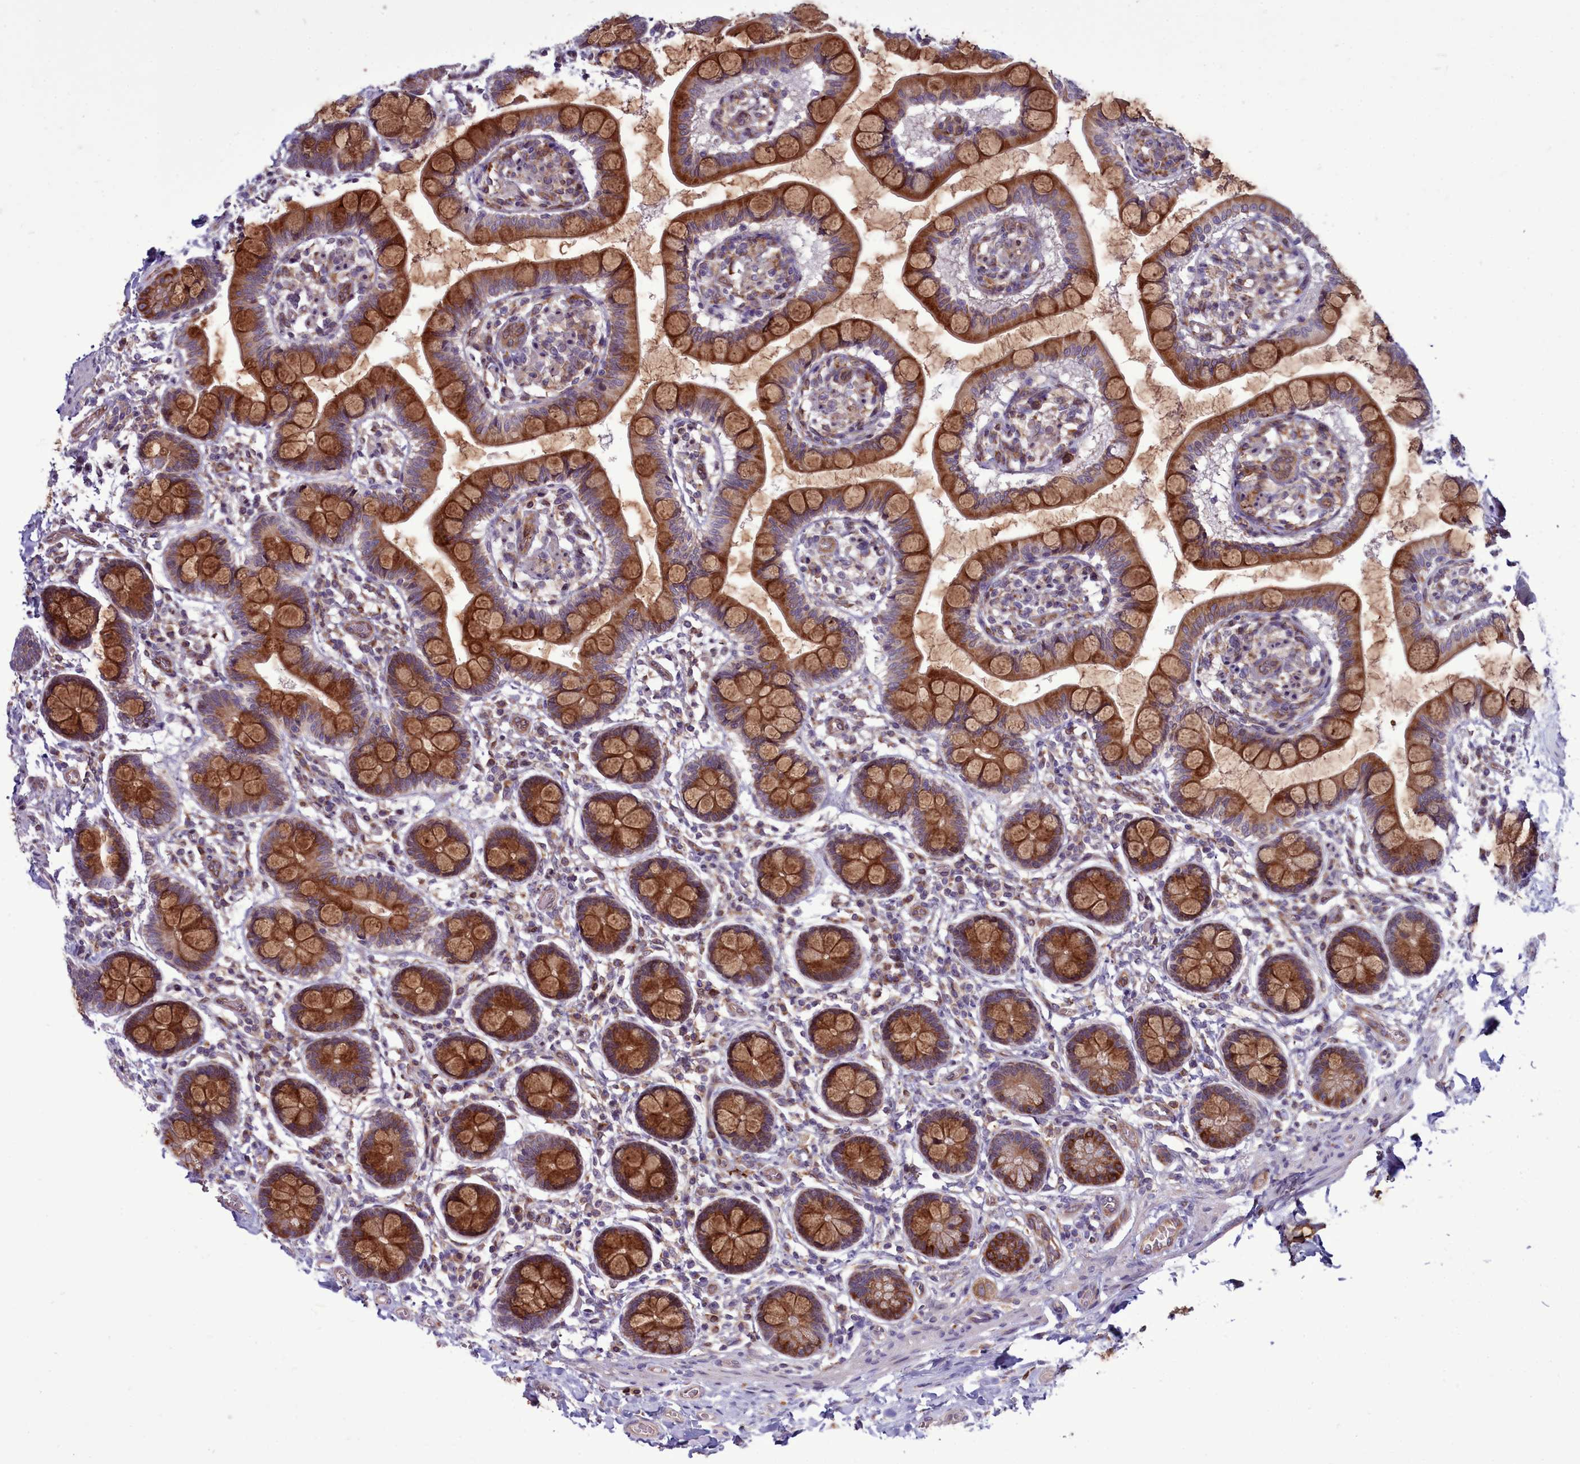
{"staining": {"intensity": "moderate", "quantity": ">75%", "location": "cytoplasmic/membranous"}, "tissue": "small intestine", "cell_type": "Glandular cells", "image_type": "normal", "snomed": [{"axis": "morphology", "description": "Normal tissue, NOS"}, {"axis": "topography", "description": "Small intestine"}], "caption": "DAB (3,3'-diaminobenzidine) immunohistochemical staining of unremarkable small intestine displays moderate cytoplasmic/membranous protein expression in approximately >75% of glandular cells. Nuclei are stained in blue.", "gene": "RAPGEF4", "patient": {"sex": "male", "age": 52}}